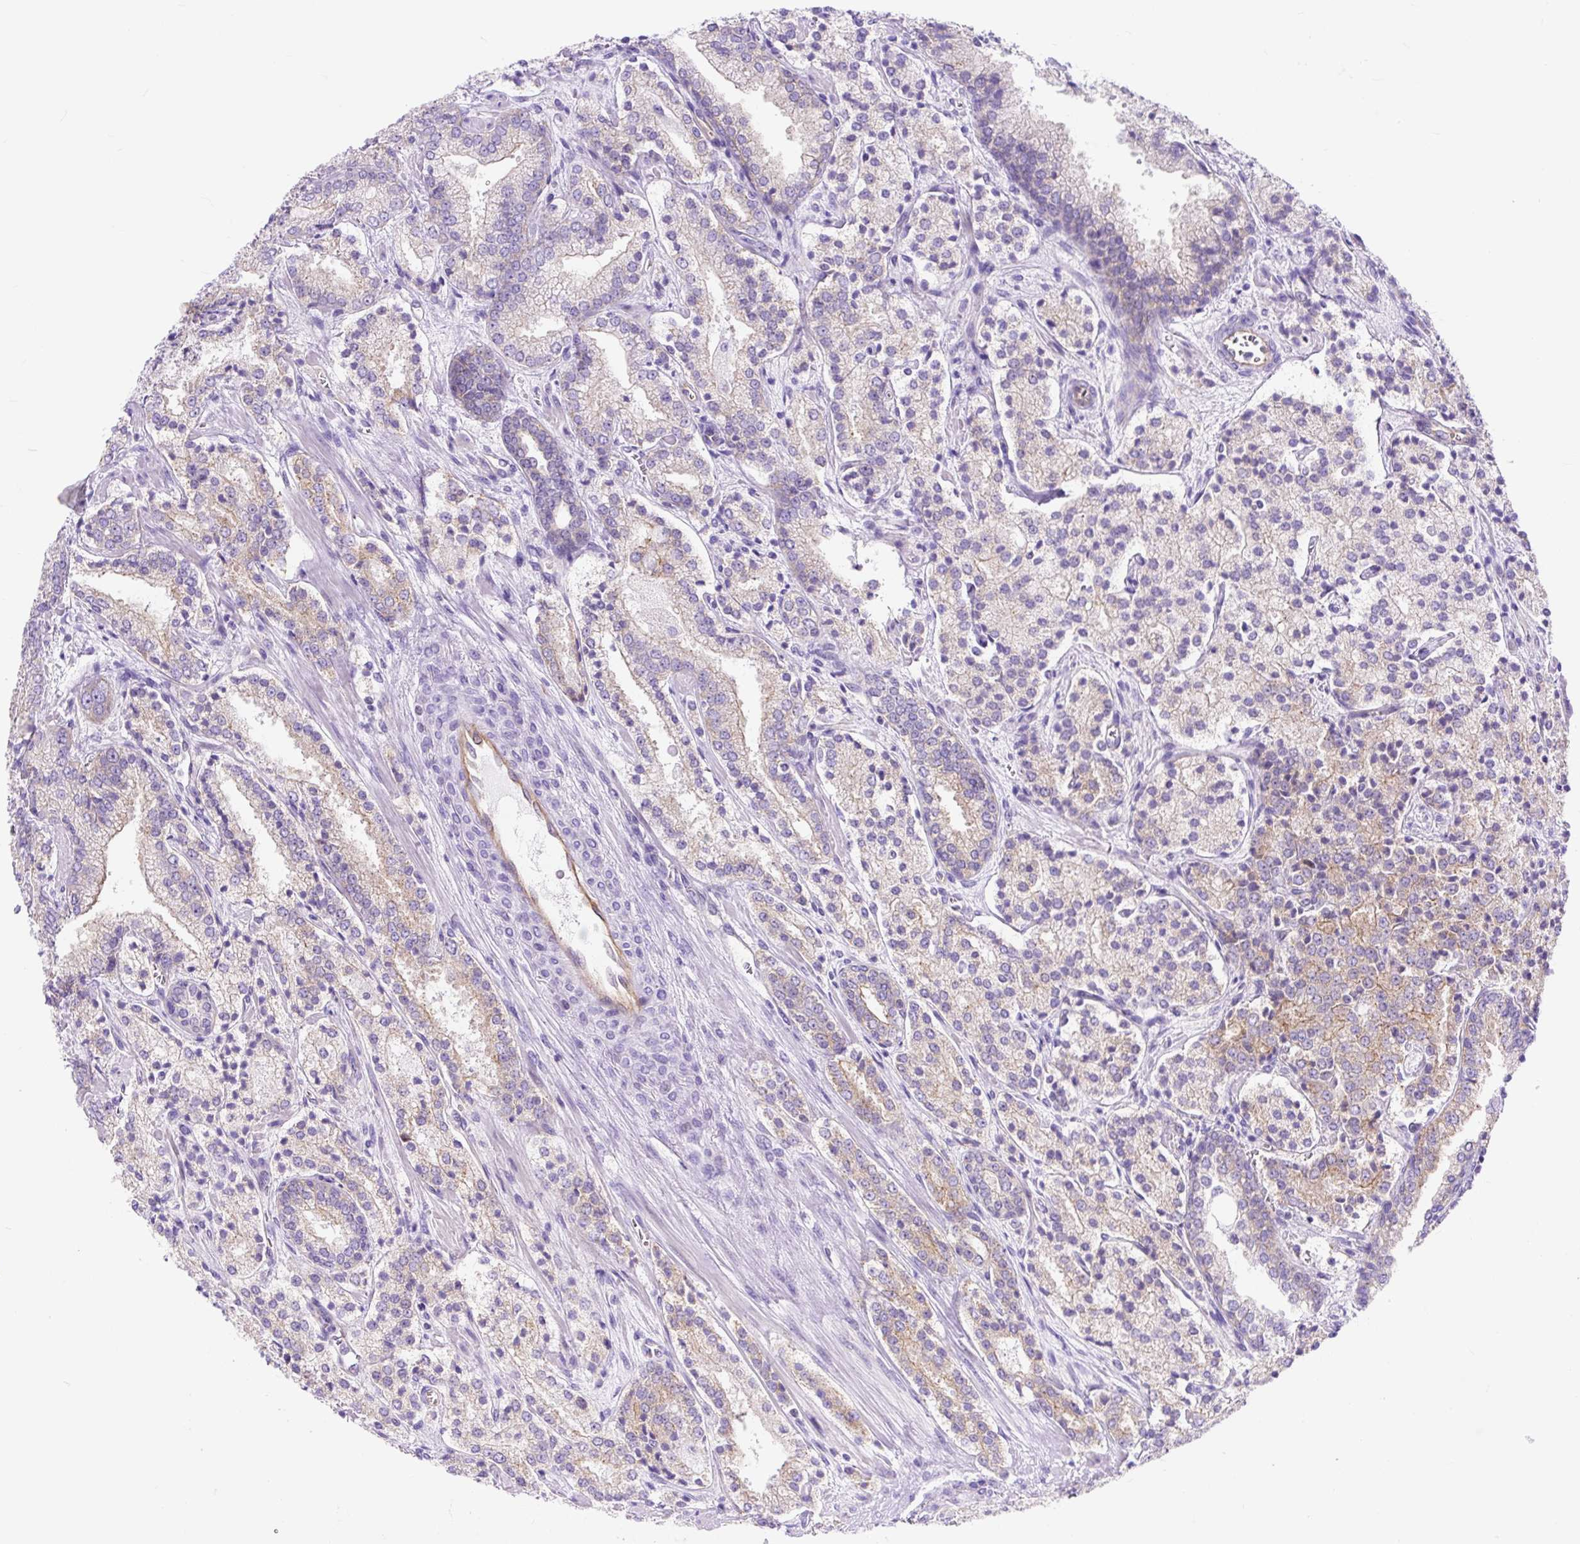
{"staining": {"intensity": "moderate", "quantity": "<25%", "location": "cytoplasmic/membranous"}, "tissue": "prostate cancer", "cell_type": "Tumor cells", "image_type": "cancer", "snomed": [{"axis": "morphology", "description": "Adenocarcinoma, High grade"}, {"axis": "topography", "description": "Prostate"}], "caption": "This is a histology image of IHC staining of prostate cancer (adenocarcinoma (high-grade)), which shows moderate expression in the cytoplasmic/membranous of tumor cells.", "gene": "HIP1R", "patient": {"sex": "male", "age": 63}}